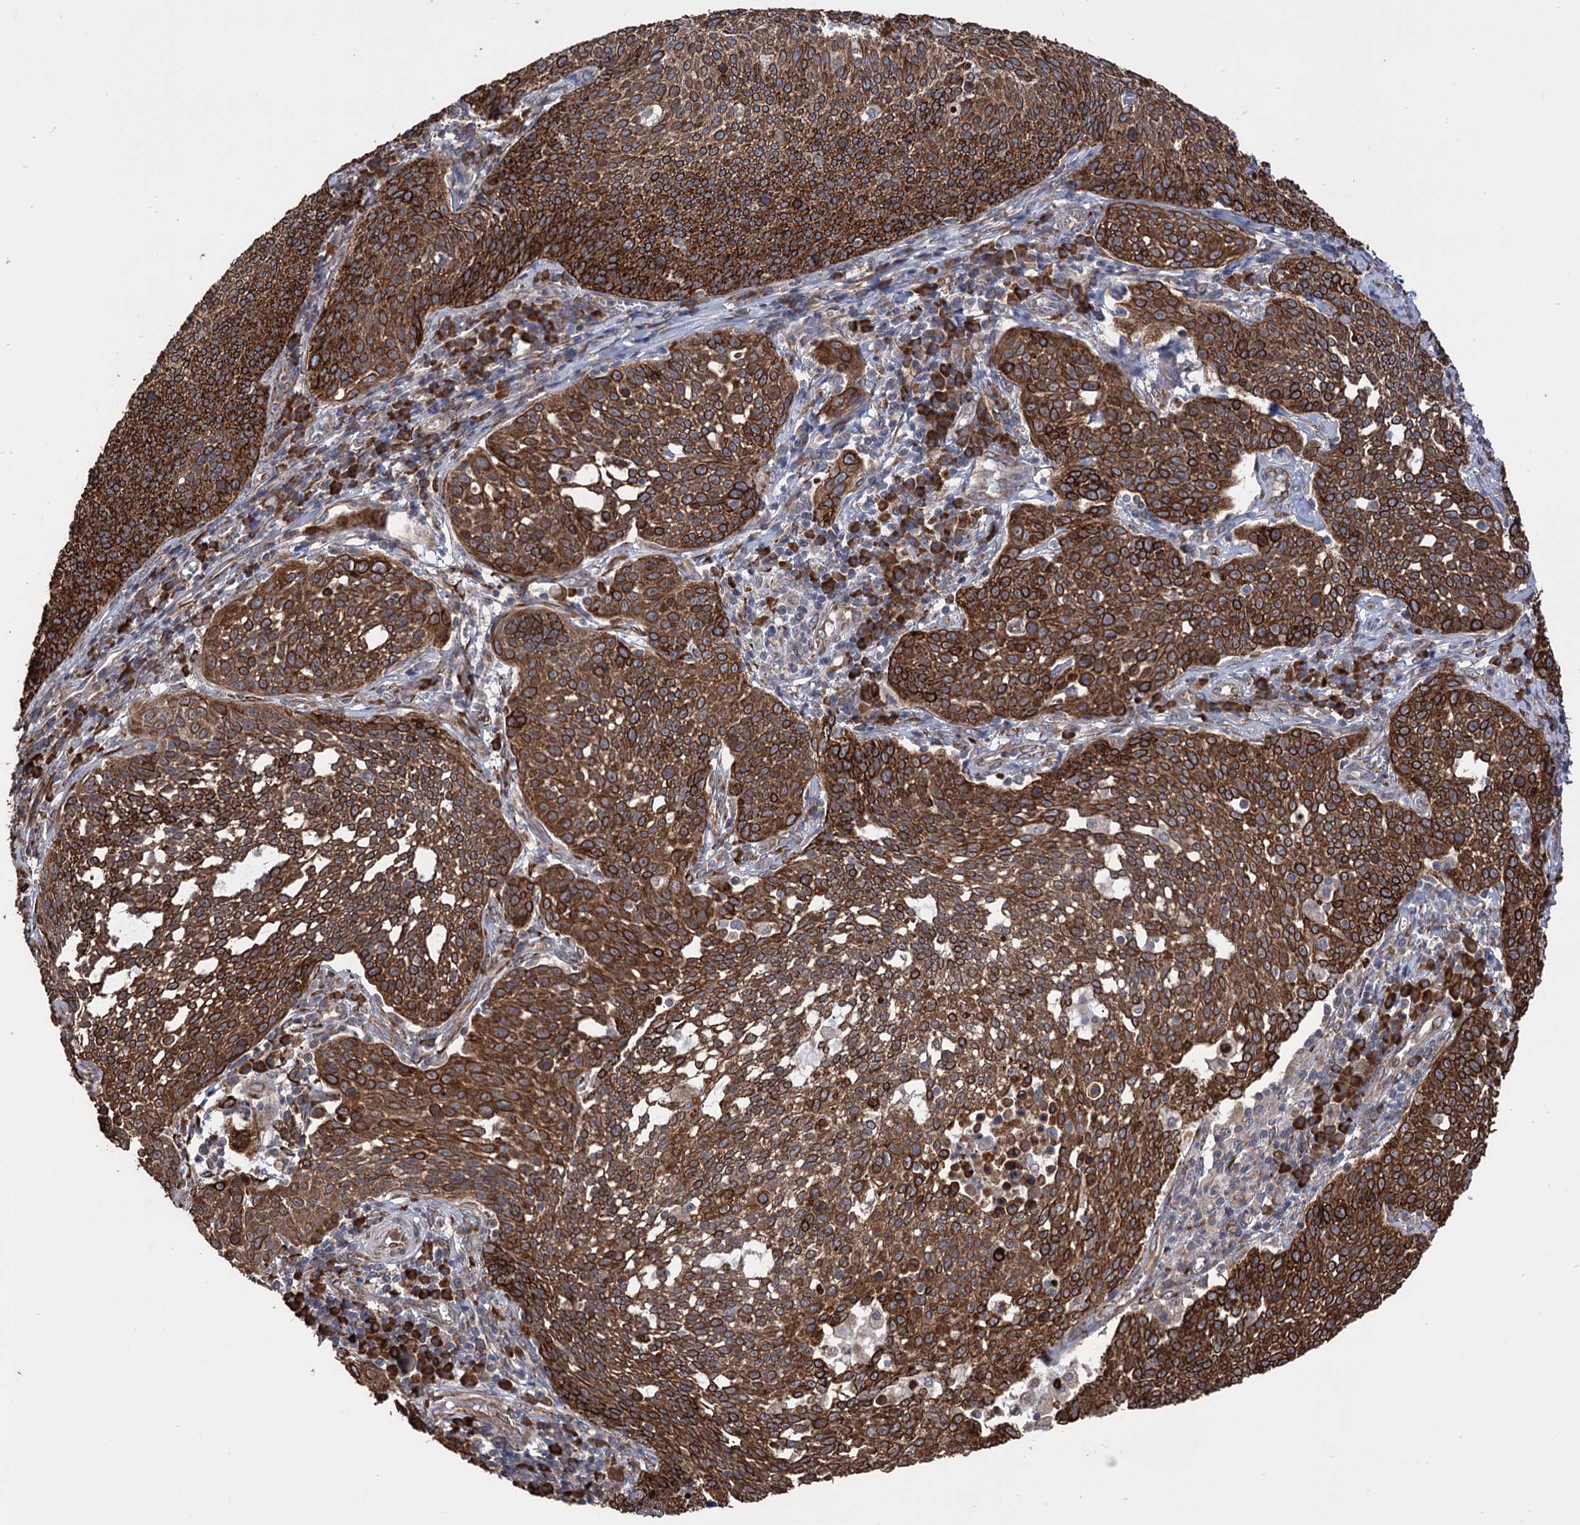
{"staining": {"intensity": "strong", "quantity": ">75%", "location": "cytoplasmic/membranous"}, "tissue": "cervical cancer", "cell_type": "Tumor cells", "image_type": "cancer", "snomed": [{"axis": "morphology", "description": "Squamous cell carcinoma, NOS"}, {"axis": "topography", "description": "Cervix"}], "caption": "Cervical squamous cell carcinoma stained with immunohistochemistry (IHC) exhibits strong cytoplasmic/membranous positivity in approximately >75% of tumor cells.", "gene": "CDAN1", "patient": {"sex": "female", "age": 34}}